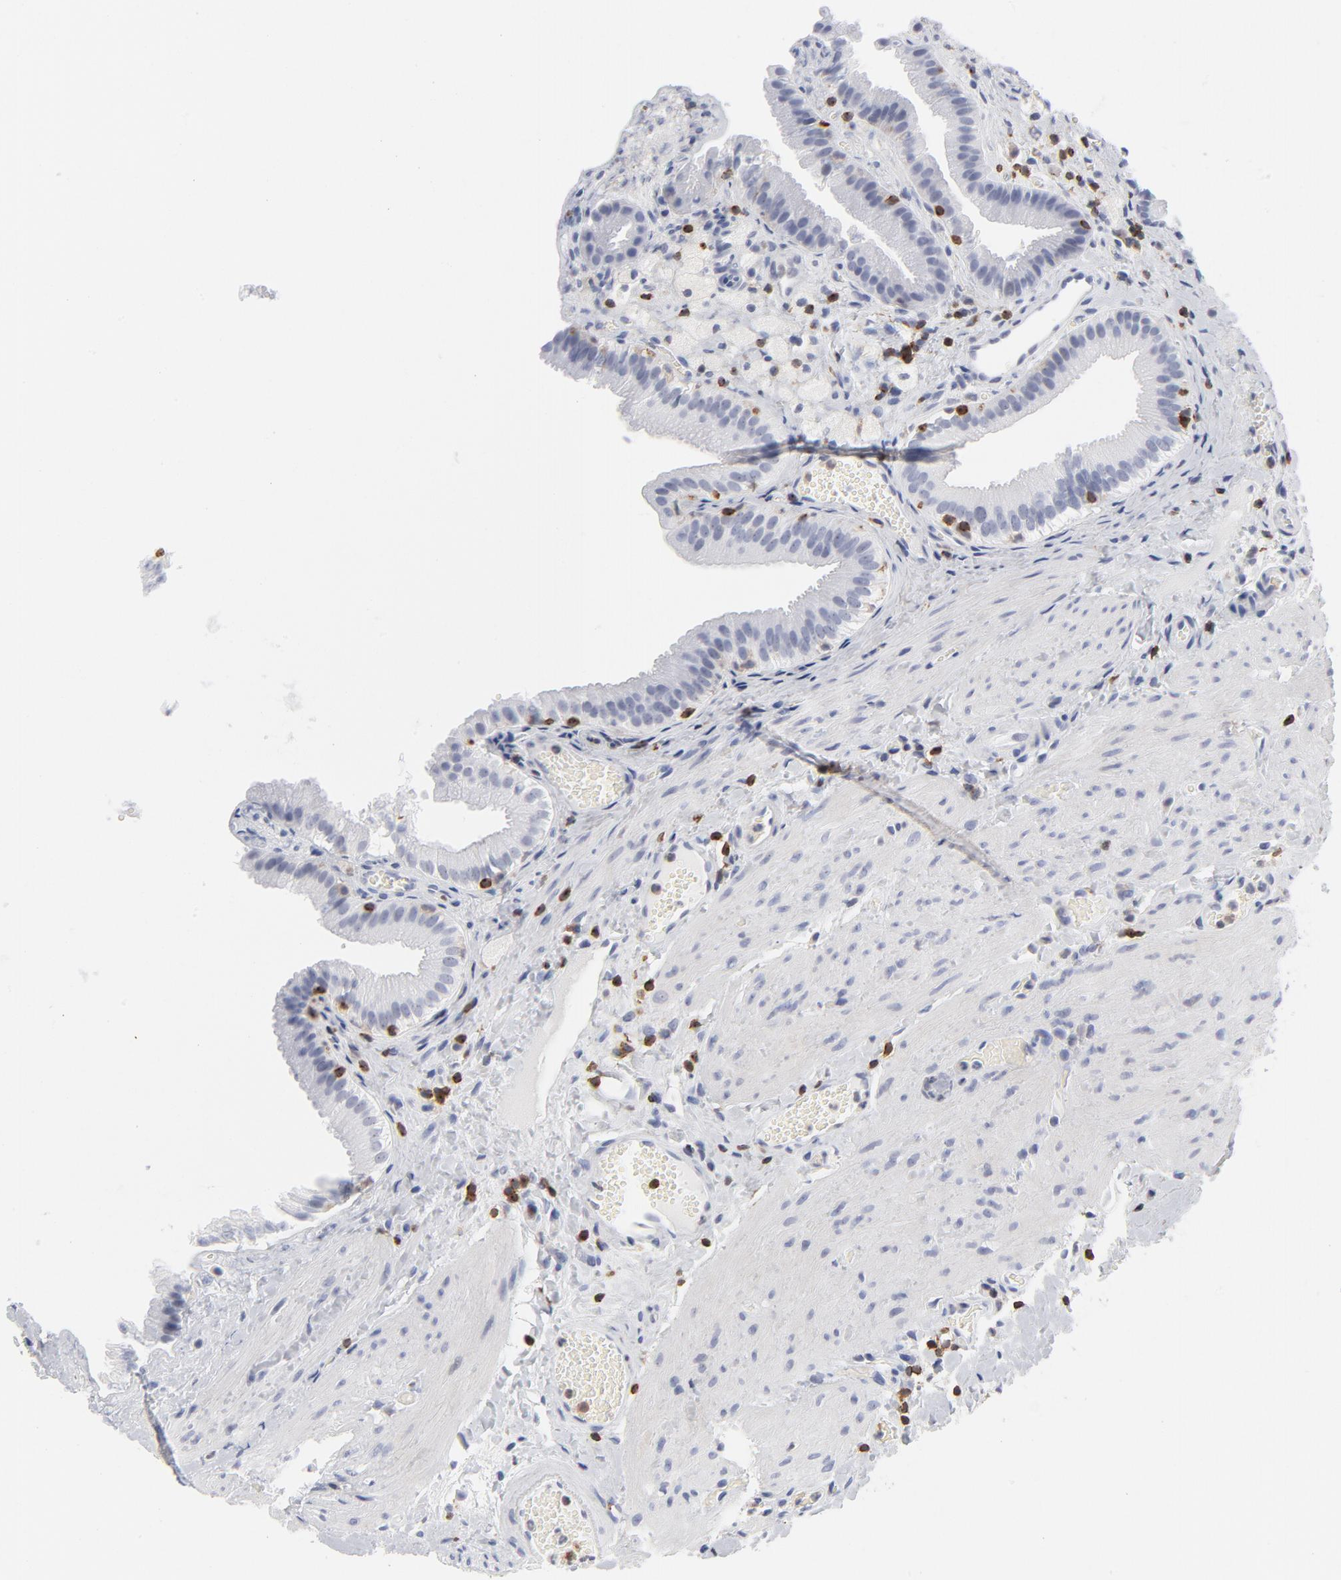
{"staining": {"intensity": "negative", "quantity": "none", "location": "none"}, "tissue": "gallbladder", "cell_type": "Glandular cells", "image_type": "normal", "snomed": [{"axis": "morphology", "description": "Normal tissue, NOS"}, {"axis": "topography", "description": "Gallbladder"}], "caption": "This is an IHC image of normal gallbladder. There is no positivity in glandular cells.", "gene": "CD2", "patient": {"sex": "female", "age": 24}}